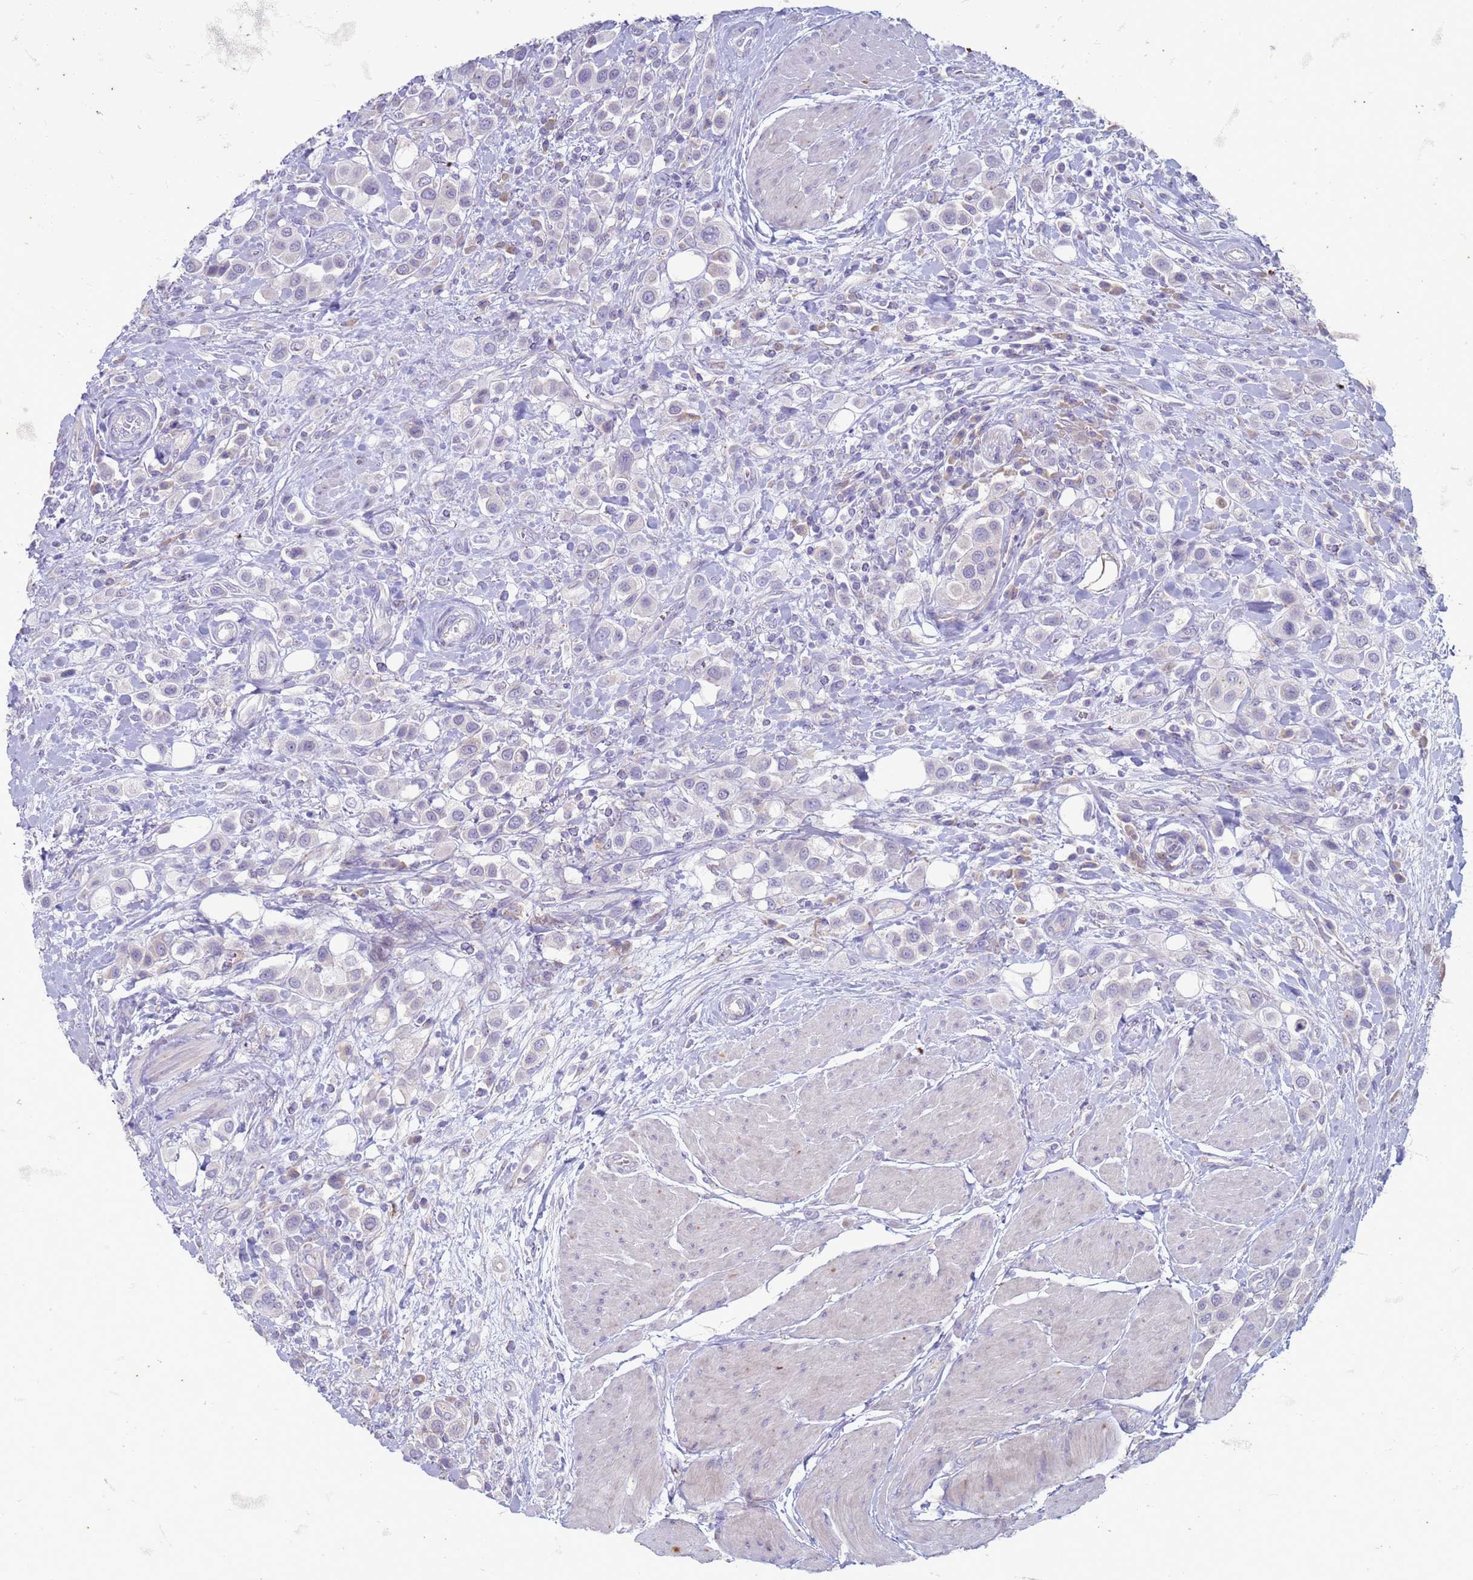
{"staining": {"intensity": "negative", "quantity": "none", "location": "none"}, "tissue": "urothelial cancer", "cell_type": "Tumor cells", "image_type": "cancer", "snomed": [{"axis": "morphology", "description": "Urothelial carcinoma, High grade"}, {"axis": "topography", "description": "Urinary bladder"}], "caption": "Immunohistochemistry (IHC) micrograph of human high-grade urothelial carcinoma stained for a protein (brown), which demonstrates no positivity in tumor cells.", "gene": "SUCO", "patient": {"sex": "male", "age": 50}}